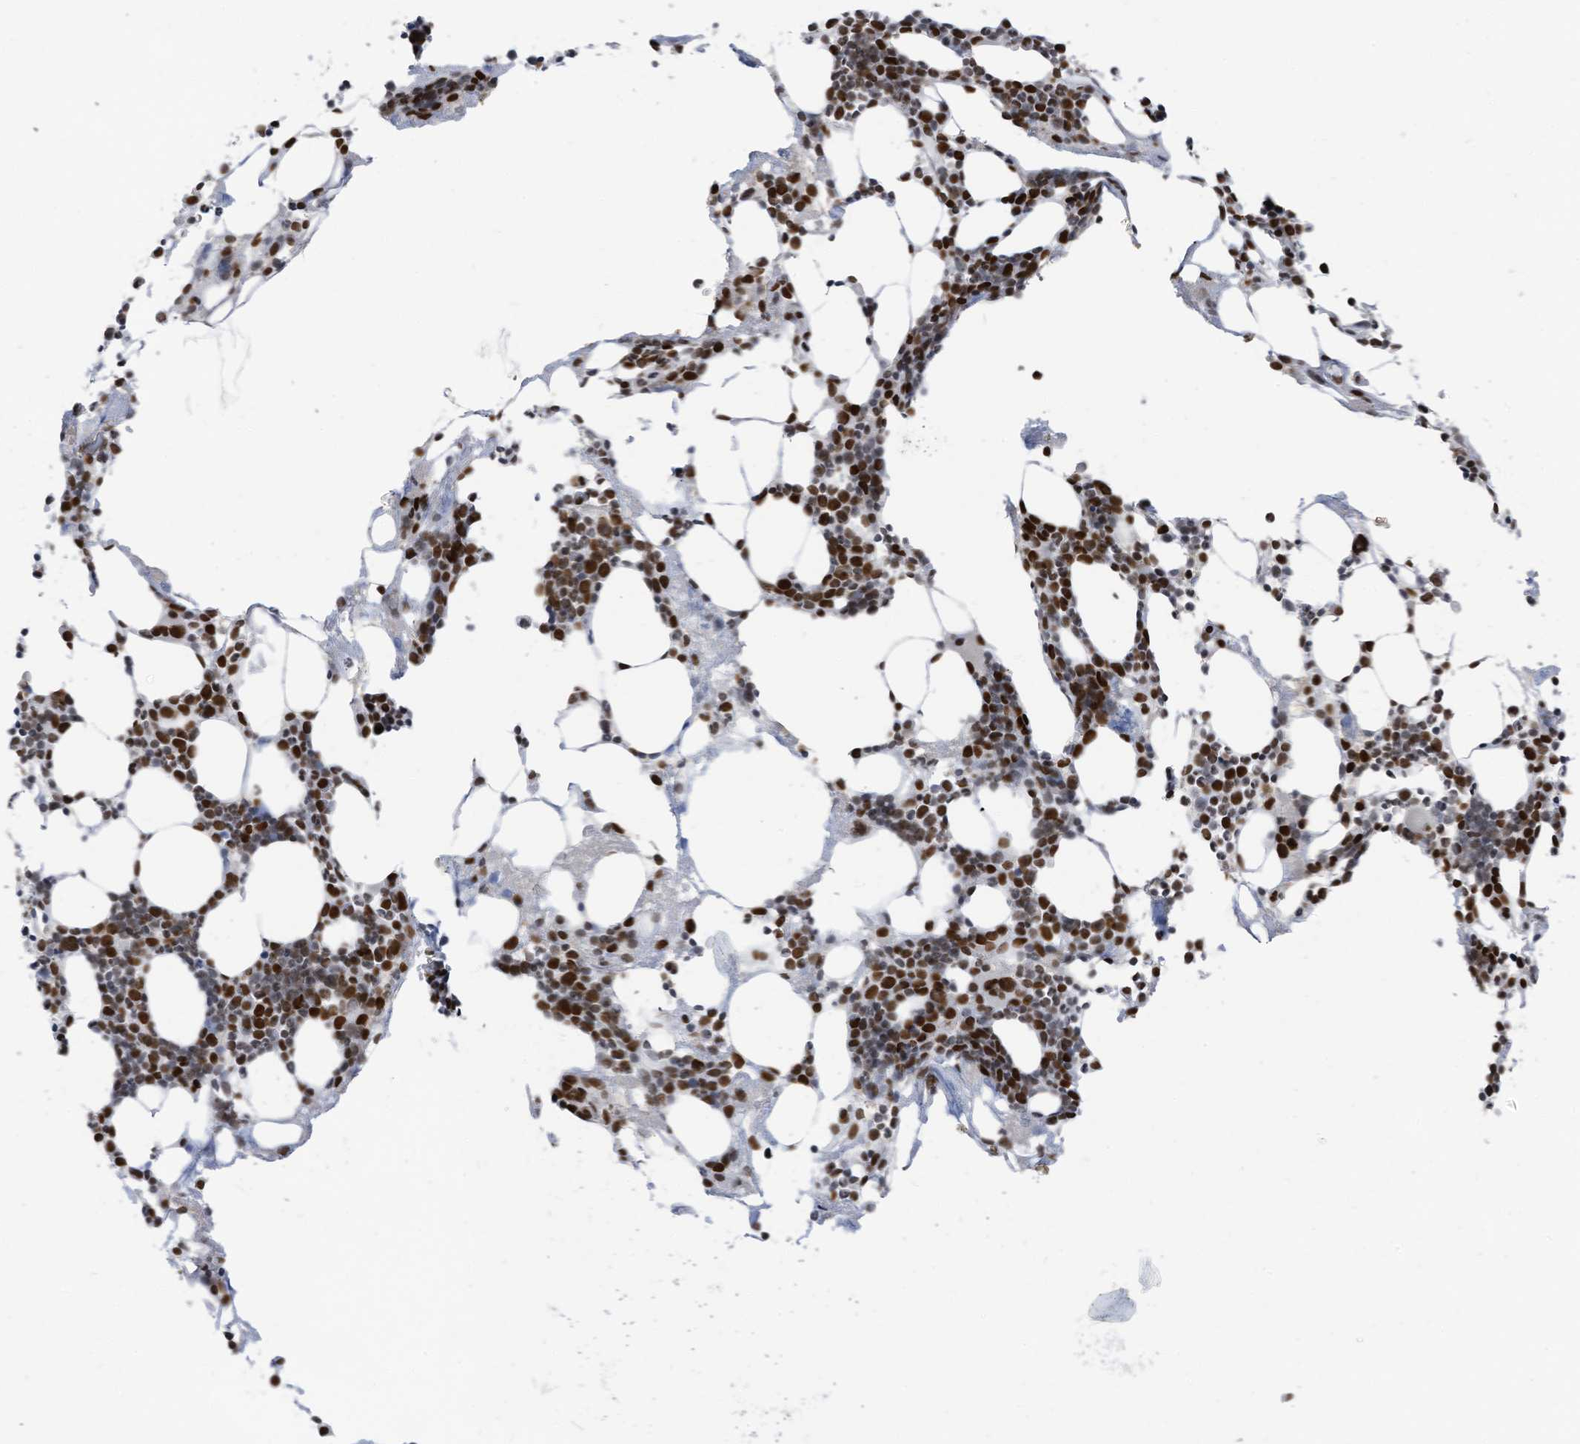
{"staining": {"intensity": "strong", "quantity": ">75%", "location": "nuclear"}, "tissue": "bone marrow", "cell_type": "Hematopoietic cells", "image_type": "normal", "snomed": [{"axis": "morphology", "description": "Normal tissue, NOS"}, {"axis": "topography", "description": "Bone marrow"}], "caption": "An immunohistochemistry photomicrograph of benign tissue is shown. Protein staining in brown labels strong nuclear positivity in bone marrow within hematopoietic cells. (Stains: DAB (3,3'-diaminobenzidine) in brown, nuclei in blue, Microscopy: brightfield microscopy at high magnification).", "gene": "KHSRP", "patient": {"sex": "male", "age": 58}}